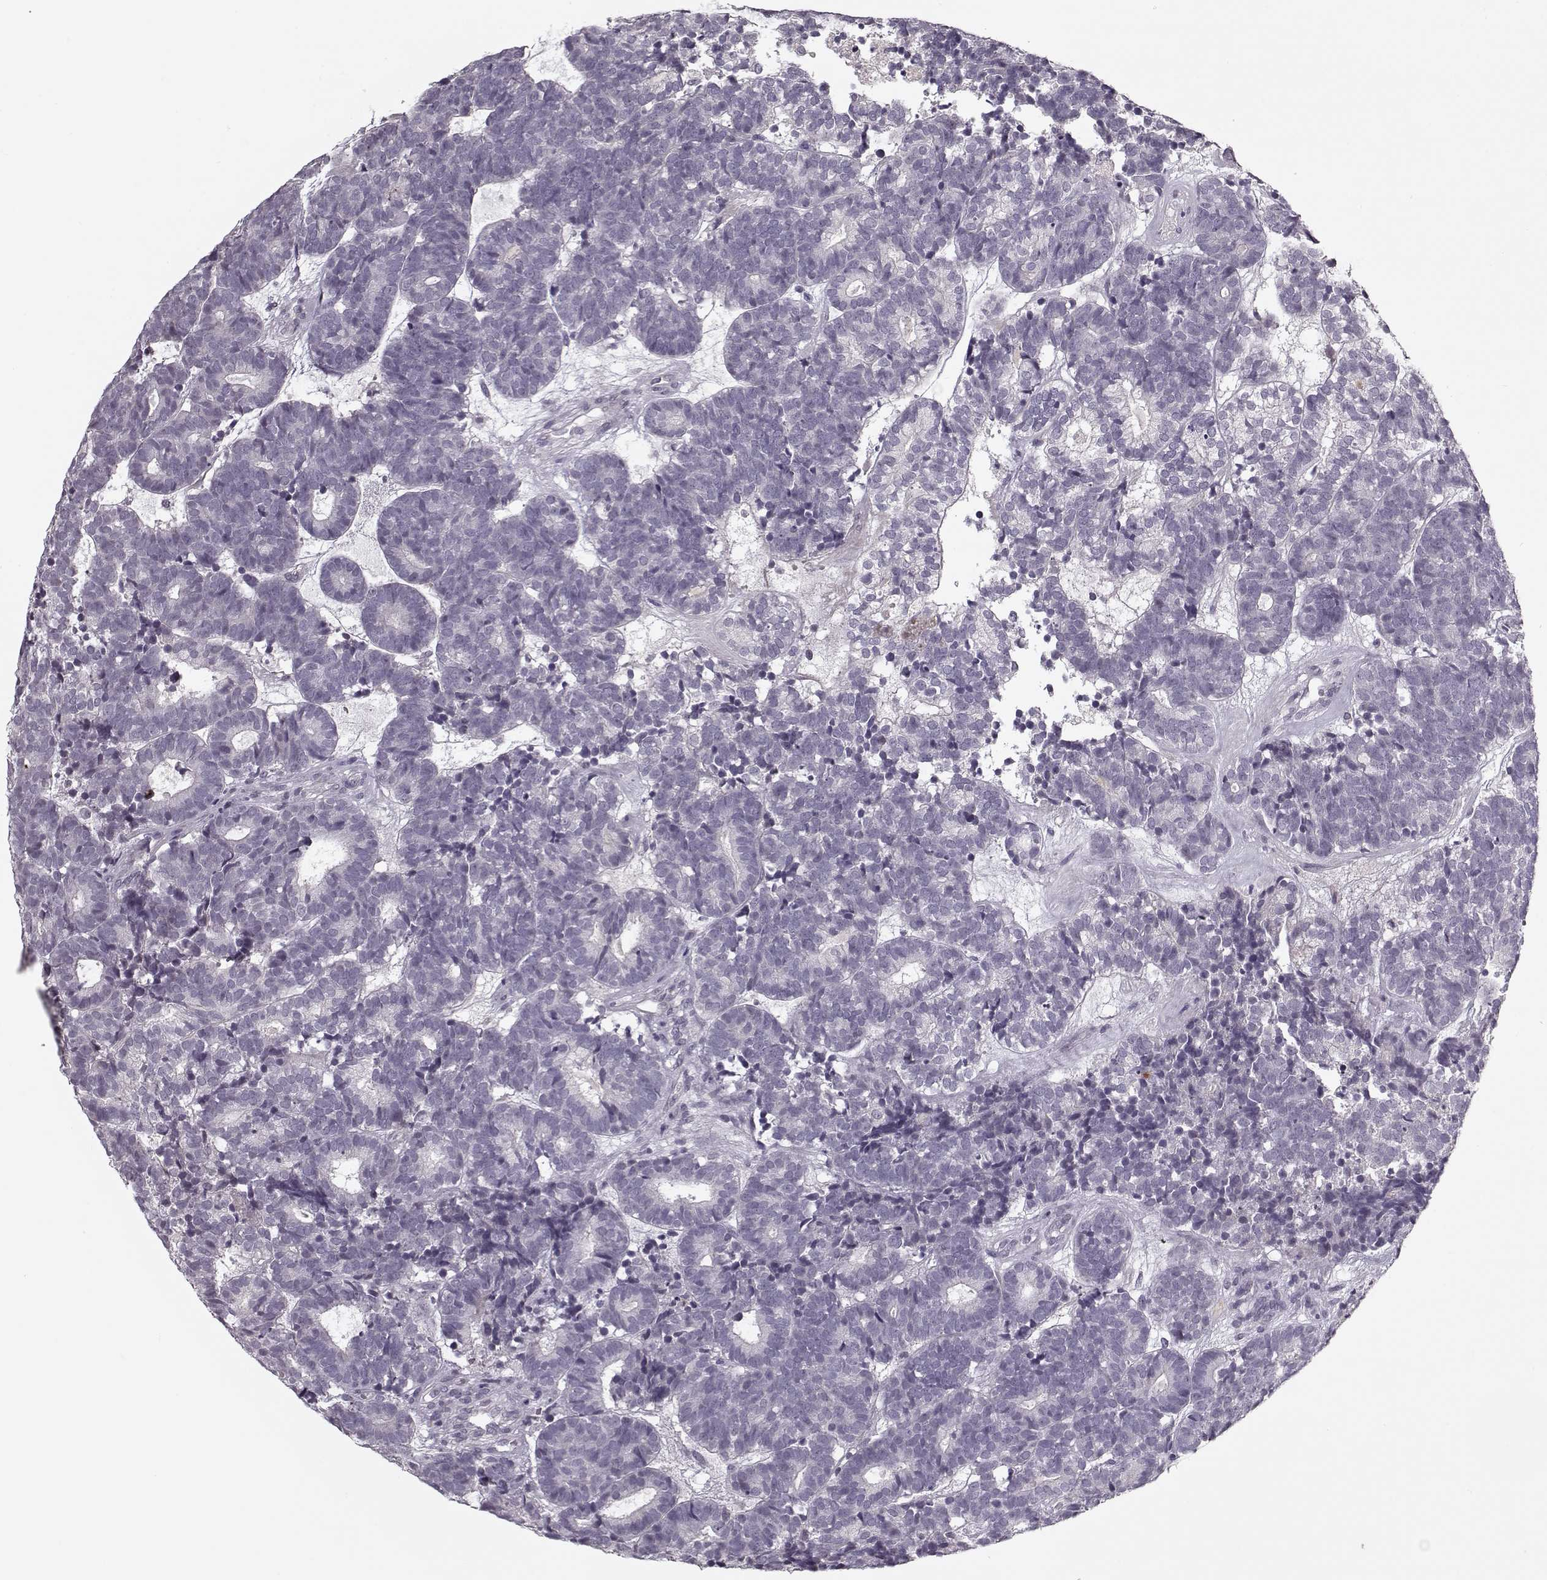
{"staining": {"intensity": "negative", "quantity": "none", "location": "none"}, "tissue": "head and neck cancer", "cell_type": "Tumor cells", "image_type": "cancer", "snomed": [{"axis": "morphology", "description": "Adenocarcinoma, NOS"}, {"axis": "topography", "description": "Head-Neck"}], "caption": "Immunohistochemistry (IHC) of human head and neck cancer demonstrates no staining in tumor cells.", "gene": "KRT9", "patient": {"sex": "female", "age": 81}}